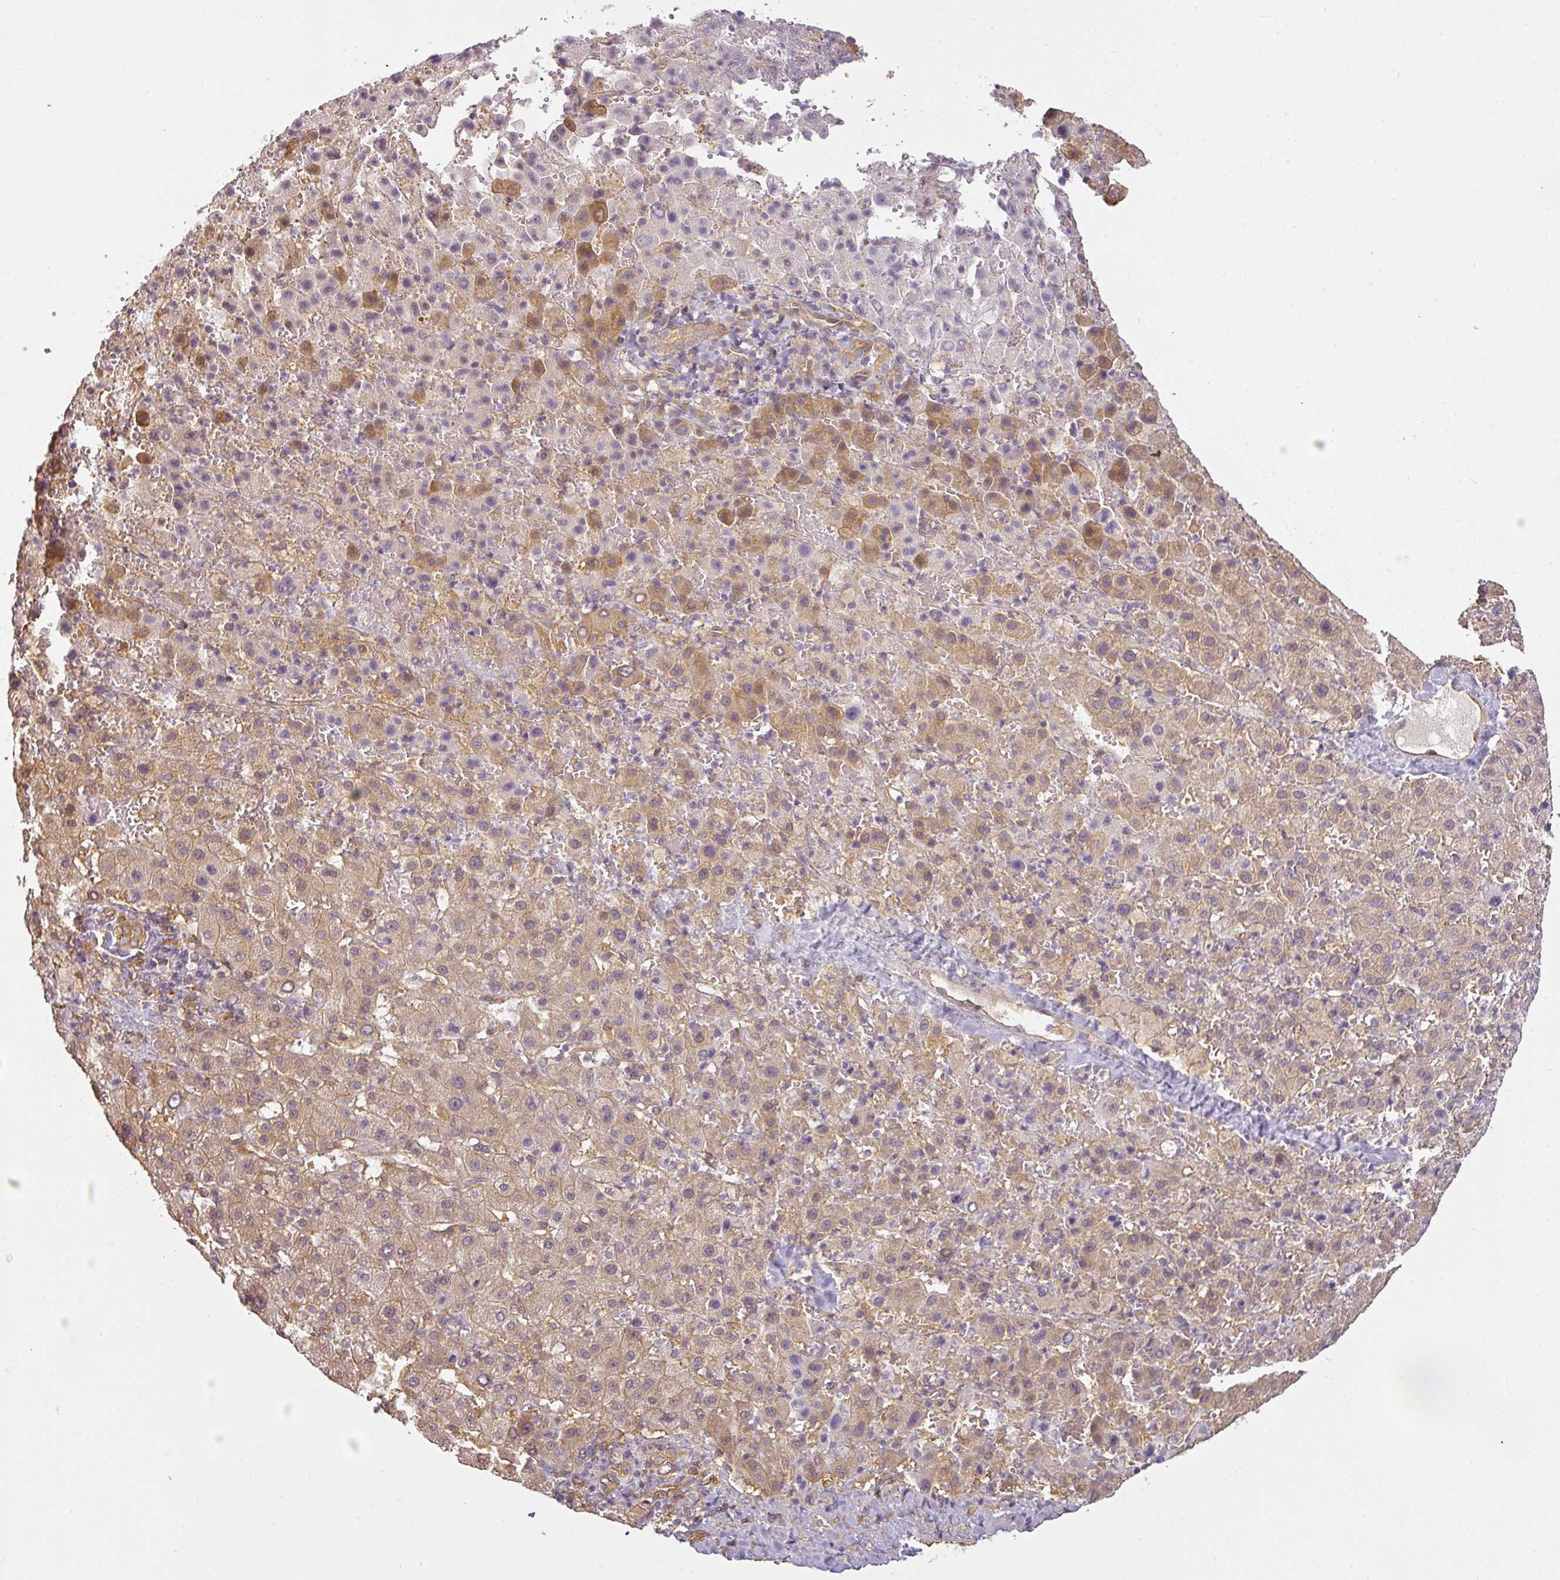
{"staining": {"intensity": "weak", "quantity": "25%-75%", "location": "cytoplasmic/membranous"}, "tissue": "liver cancer", "cell_type": "Tumor cells", "image_type": "cancer", "snomed": [{"axis": "morphology", "description": "Carcinoma, Hepatocellular, NOS"}, {"axis": "topography", "description": "Liver"}], "caption": "Human liver hepatocellular carcinoma stained with a protein marker demonstrates weak staining in tumor cells.", "gene": "ANKRD18A", "patient": {"sex": "female", "age": 58}}